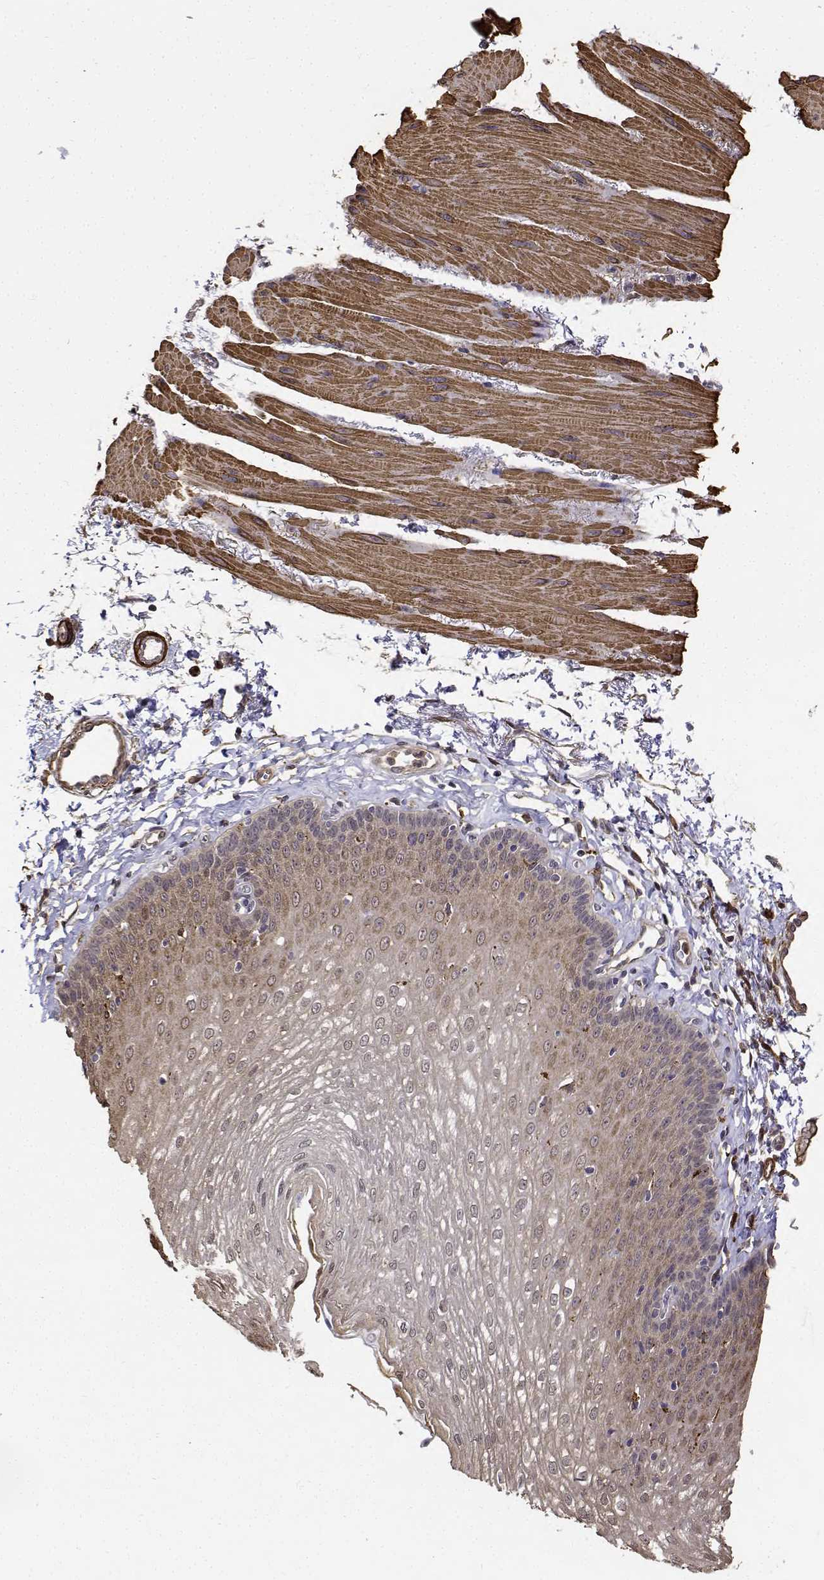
{"staining": {"intensity": "weak", "quantity": "25%-75%", "location": "cytoplasmic/membranous"}, "tissue": "esophagus", "cell_type": "Squamous epithelial cells", "image_type": "normal", "snomed": [{"axis": "morphology", "description": "Normal tissue, NOS"}, {"axis": "topography", "description": "Esophagus"}], "caption": "Brown immunohistochemical staining in unremarkable esophagus shows weak cytoplasmic/membranous staining in about 25%-75% of squamous epithelial cells.", "gene": "PCID2", "patient": {"sex": "female", "age": 81}}